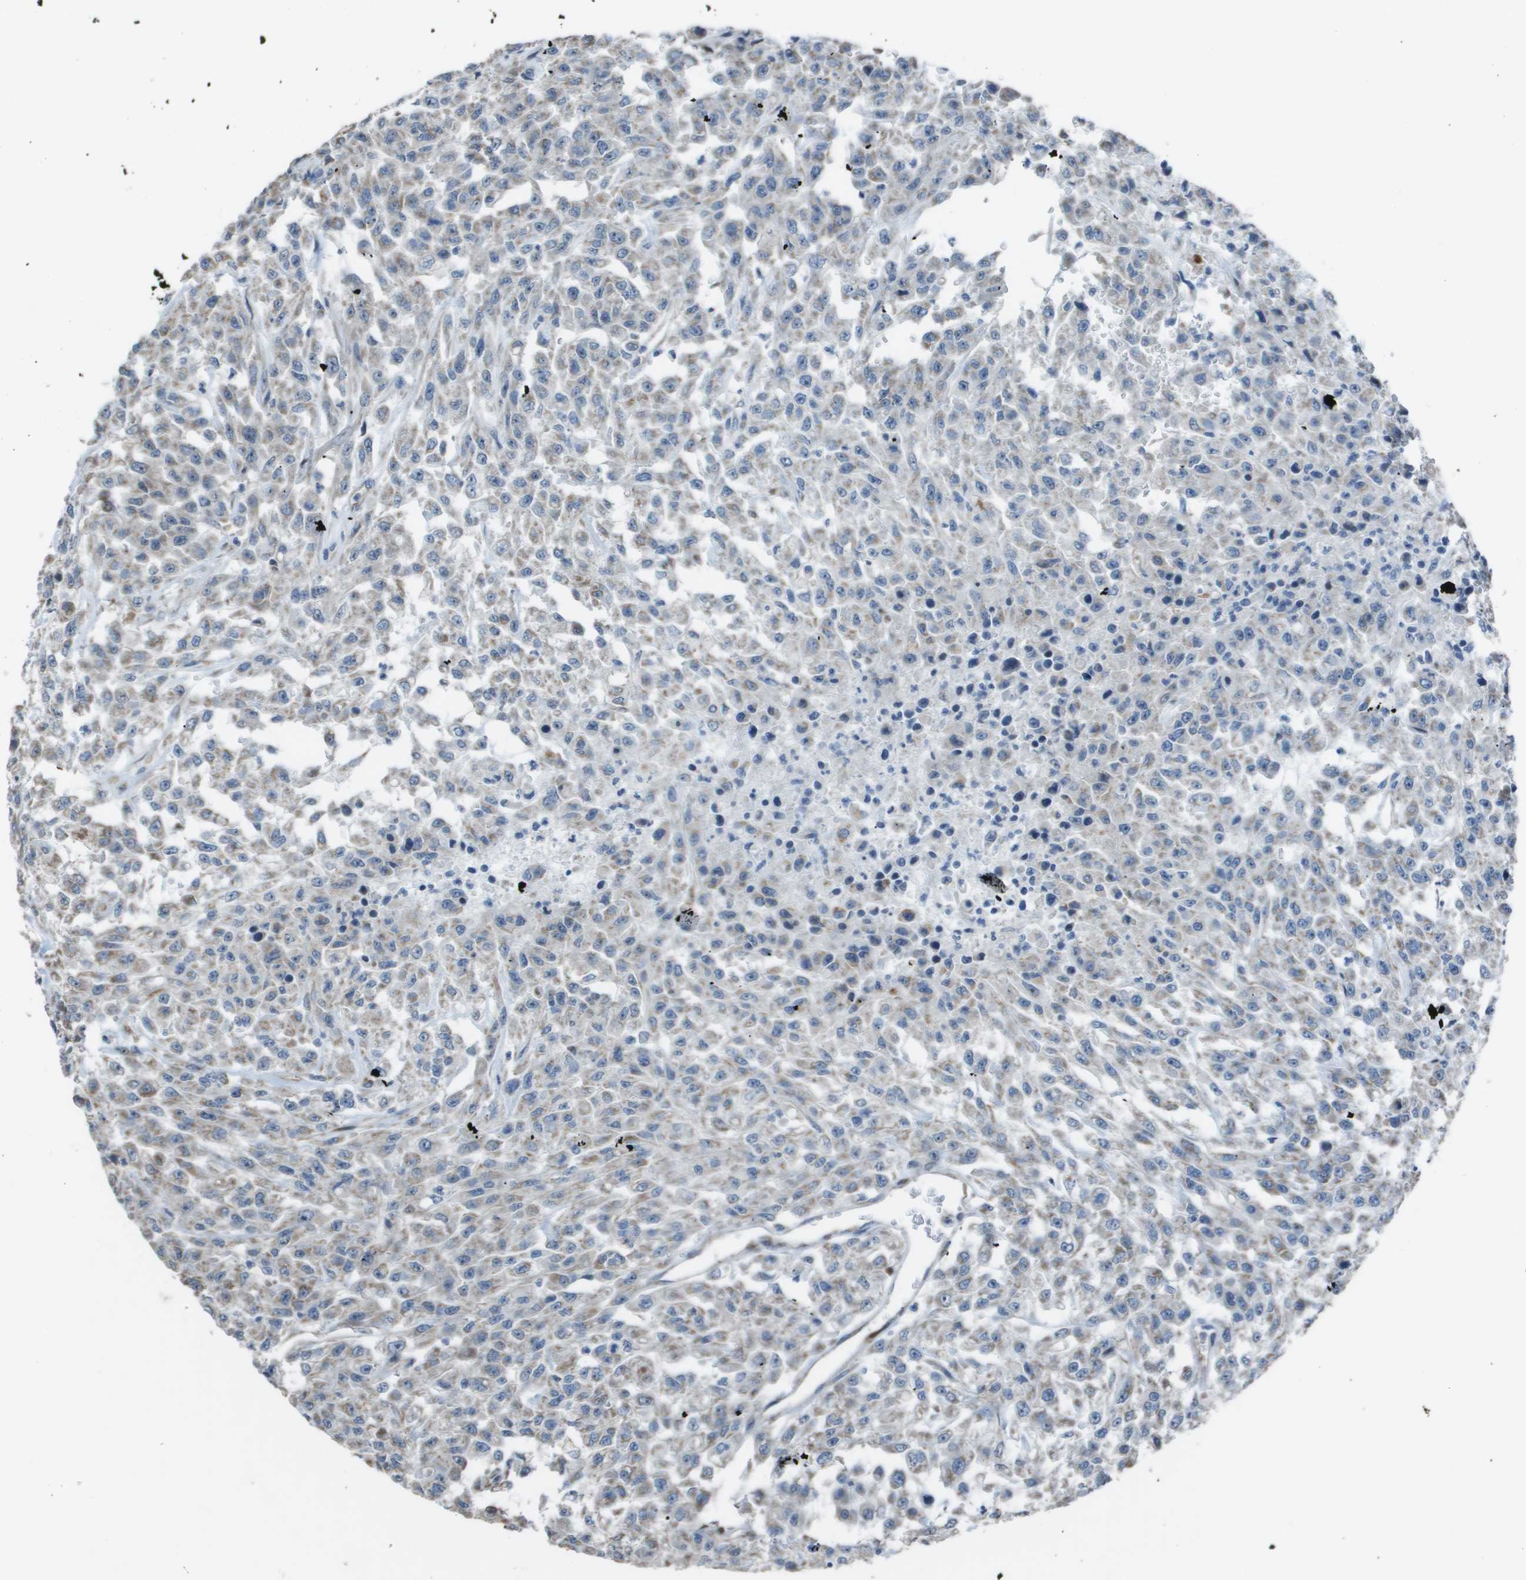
{"staining": {"intensity": "weak", "quantity": "<25%", "location": "cytoplasmic/membranous"}, "tissue": "urothelial cancer", "cell_type": "Tumor cells", "image_type": "cancer", "snomed": [{"axis": "morphology", "description": "Urothelial carcinoma, High grade"}, {"axis": "topography", "description": "Urinary bladder"}], "caption": "High magnification brightfield microscopy of urothelial carcinoma (high-grade) stained with DAB (3,3'-diaminobenzidine) (brown) and counterstained with hematoxylin (blue): tumor cells show no significant positivity.", "gene": "MGAT3", "patient": {"sex": "male", "age": 46}}